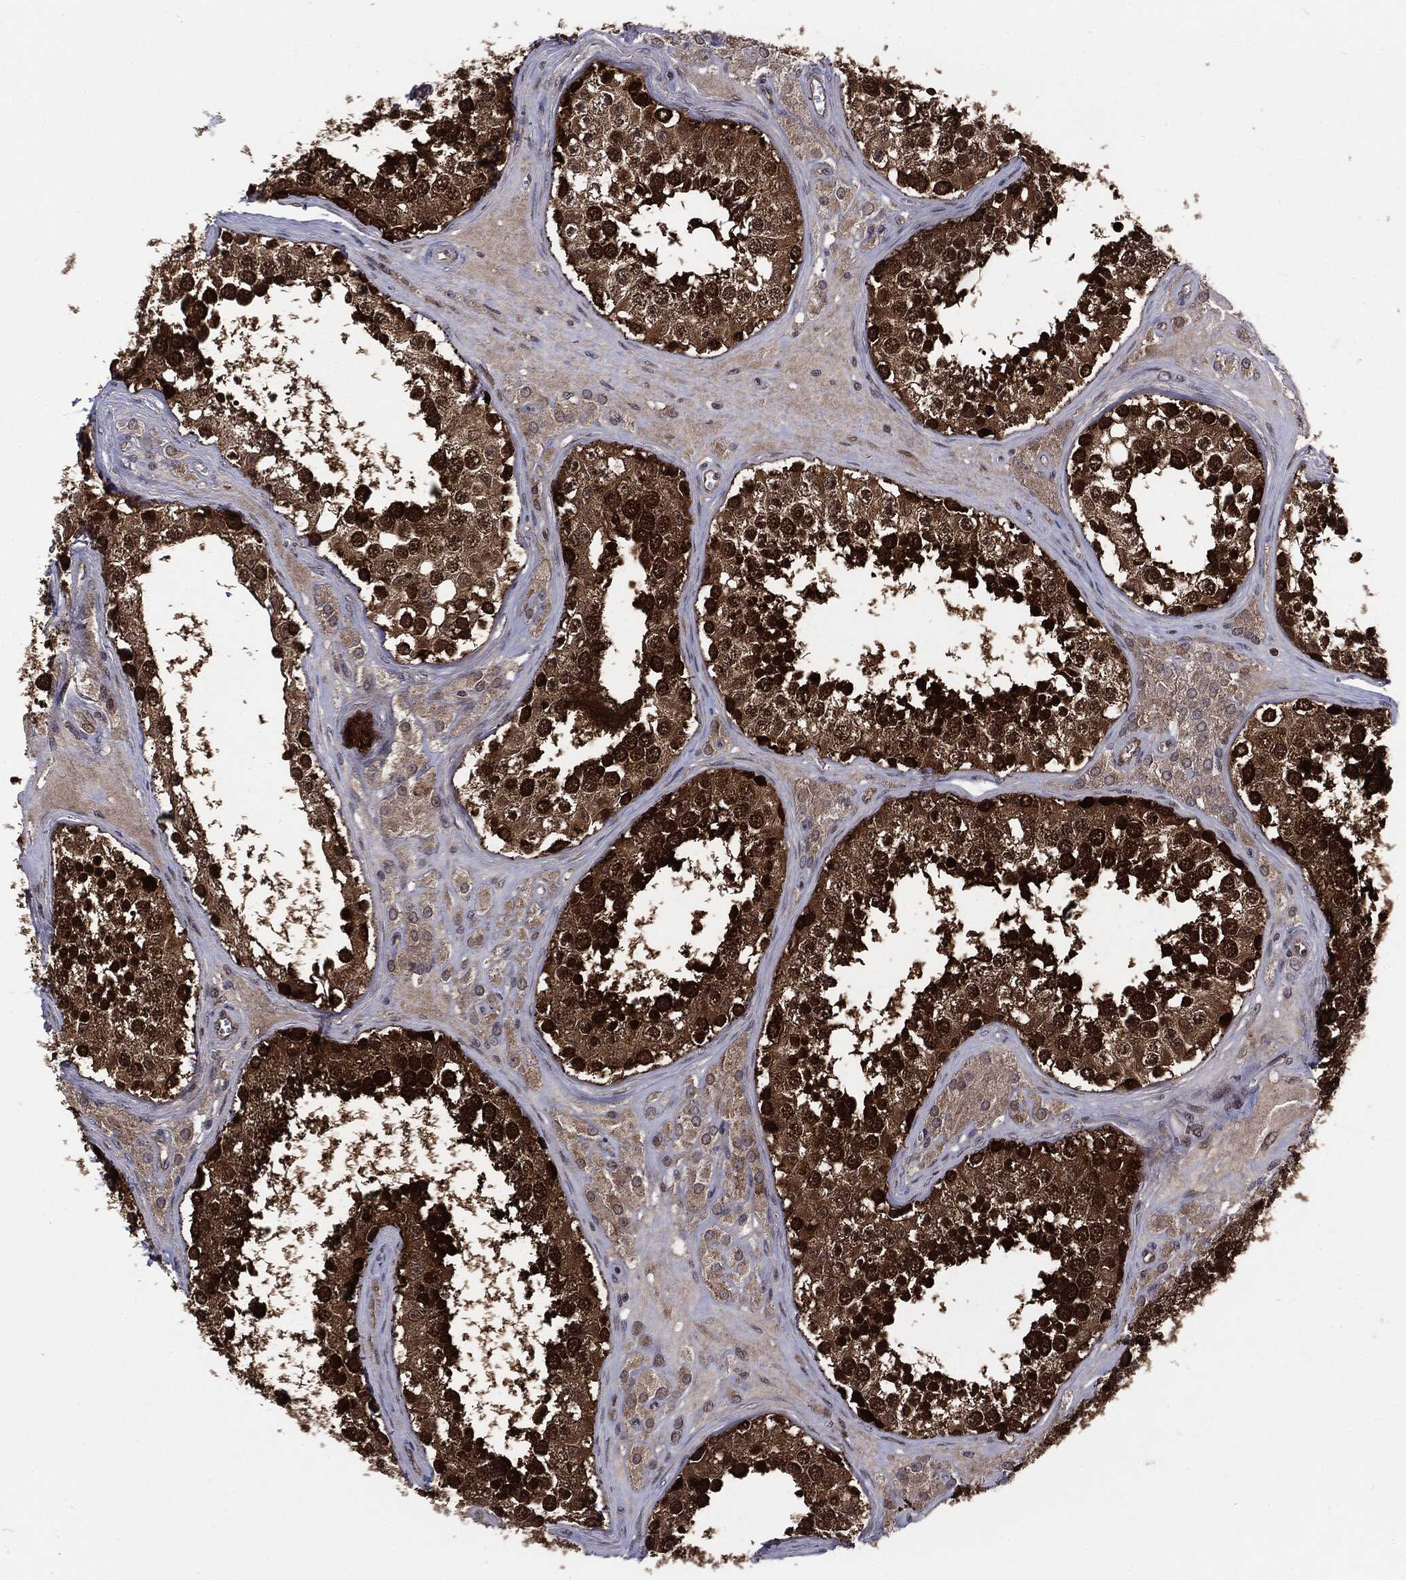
{"staining": {"intensity": "strong", "quantity": ">75%", "location": "cytoplasmic/membranous,nuclear"}, "tissue": "testis", "cell_type": "Cells in seminiferous ducts", "image_type": "normal", "snomed": [{"axis": "morphology", "description": "Normal tissue, NOS"}, {"axis": "topography", "description": "Testis"}], "caption": "DAB immunohistochemical staining of unremarkable testis shows strong cytoplasmic/membranous,nuclear protein positivity in about >75% of cells in seminiferous ducts.", "gene": "PTPA", "patient": {"sex": "male", "age": 31}}